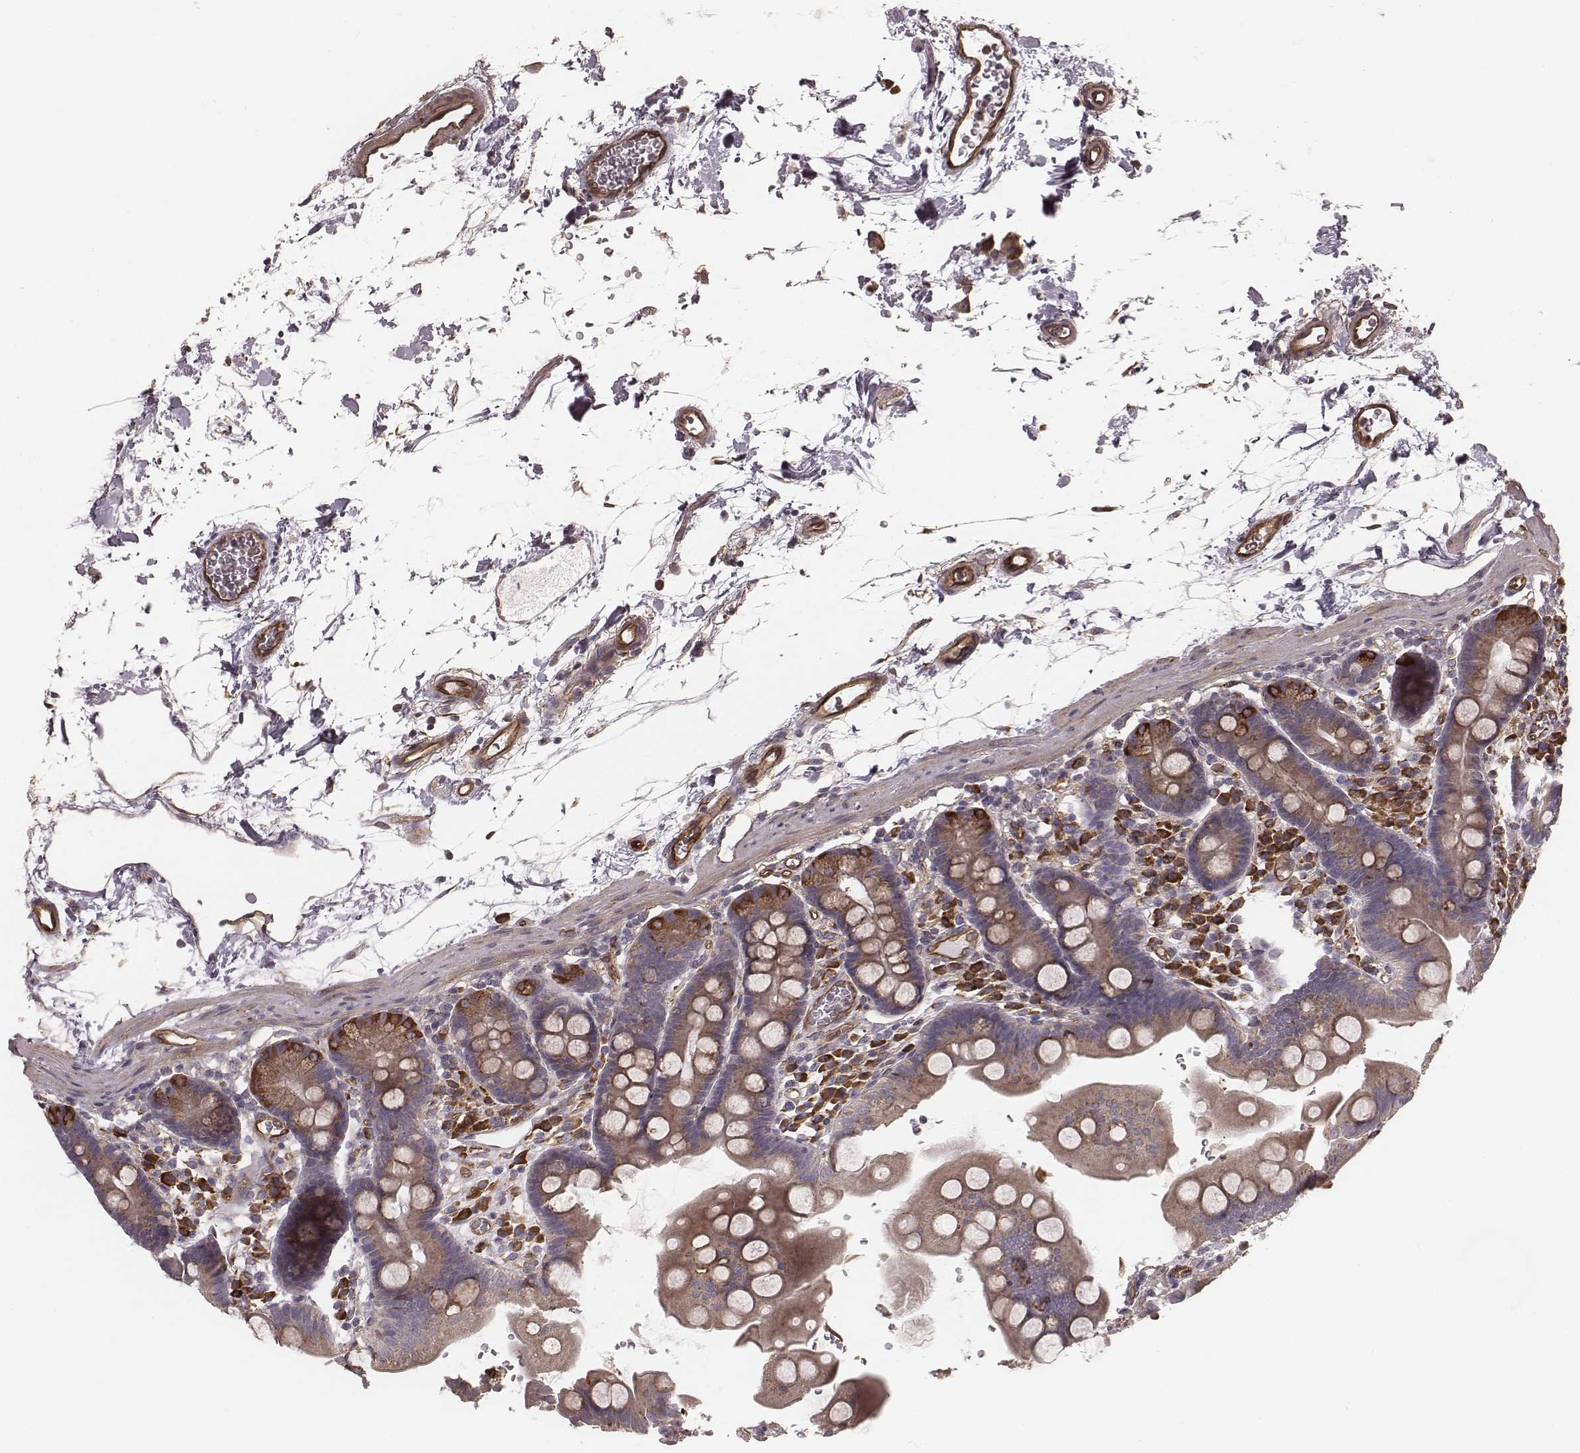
{"staining": {"intensity": "strong", "quantity": "25%-75%", "location": "cytoplasmic/membranous"}, "tissue": "duodenum", "cell_type": "Glandular cells", "image_type": "normal", "snomed": [{"axis": "morphology", "description": "Normal tissue, NOS"}, {"axis": "topography", "description": "Duodenum"}], "caption": "This image displays immunohistochemistry (IHC) staining of unremarkable duodenum, with high strong cytoplasmic/membranous positivity in approximately 25%-75% of glandular cells.", "gene": "PALMD", "patient": {"sex": "male", "age": 59}}